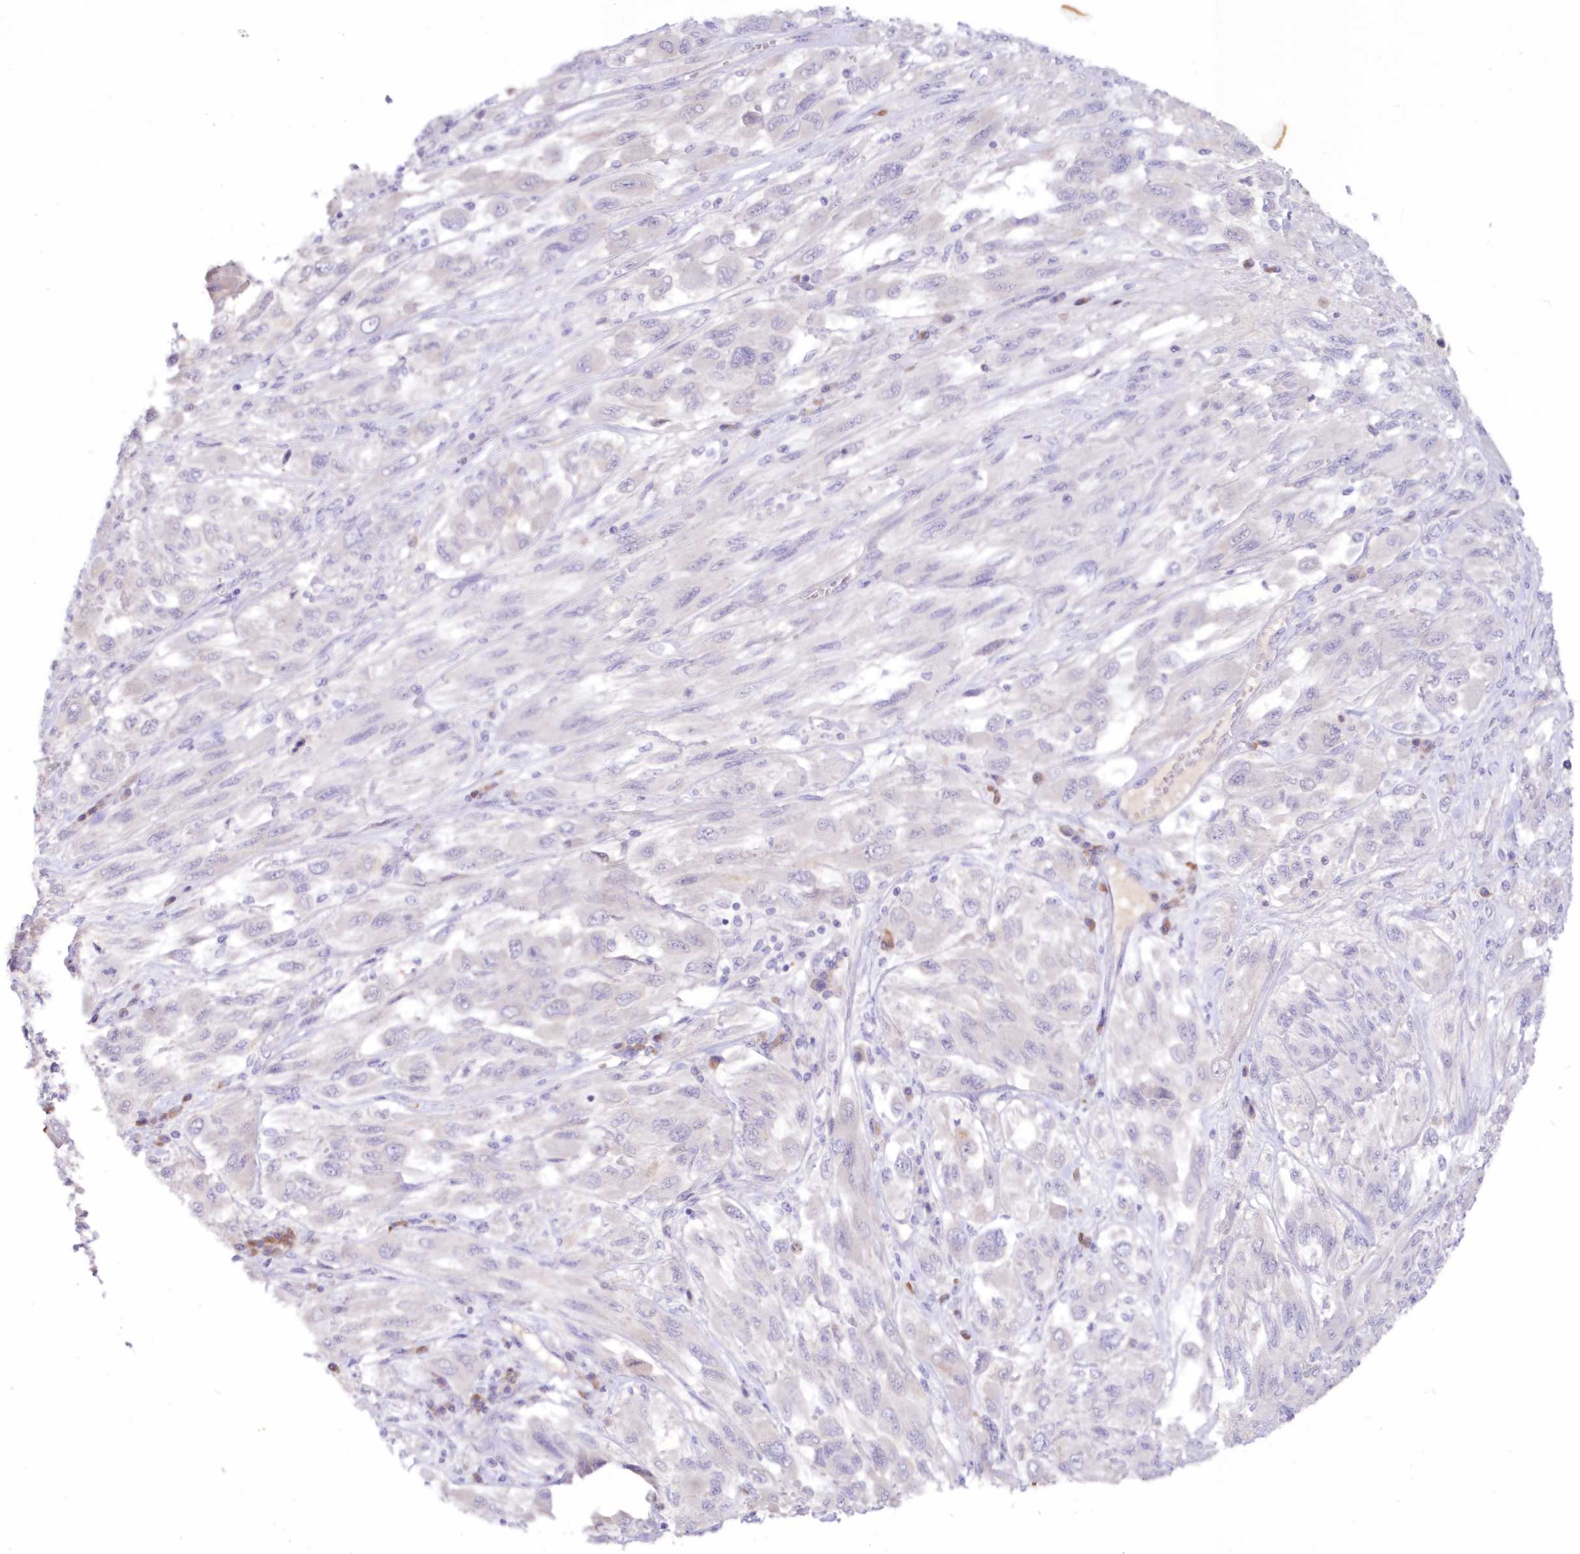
{"staining": {"intensity": "negative", "quantity": "none", "location": "none"}, "tissue": "melanoma", "cell_type": "Tumor cells", "image_type": "cancer", "snomed": [{"axis": "morphology", "description": "Malignant melanoma, NOS"}, {"axis": "topography", "description": "Skin"}], "caption": "IHC of melanoma exhibits no expression in tumor cells.", "gene": "SNED1", "patient": {"sex": "female", "age": 91}}